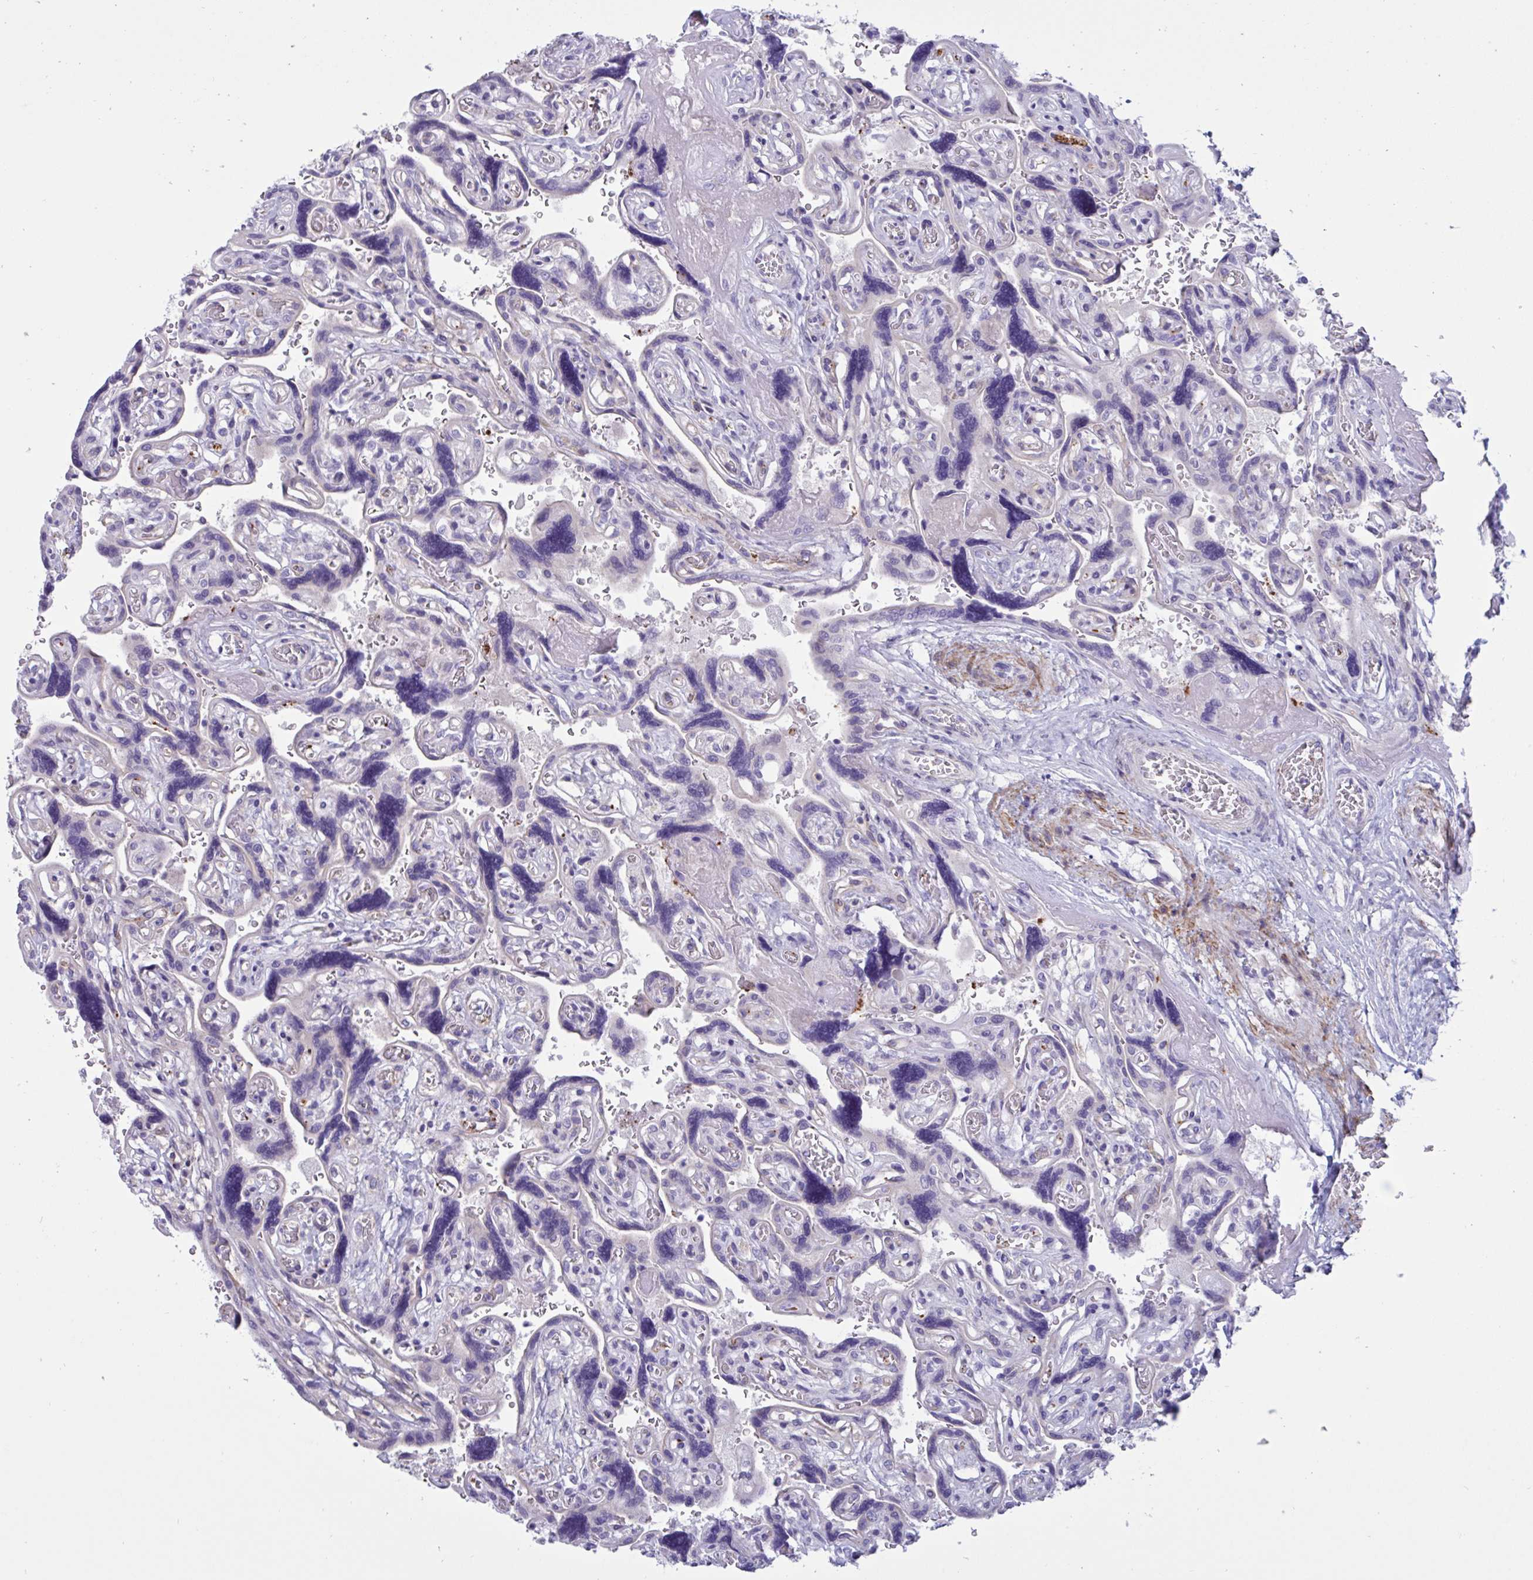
{"staining": {"intensity": "negative", "quantity": "none", "location": "none"}, "tissue": "placenta", "cell_type": "Decidual cells", "image_type": "normal", "snomed": [{"axis": "morphology", "description": "Normal tissue, NOS"}, {"axis": "topography", "description": "Placenta"}], "caption": "Decidual cells show no significant expression in unremarkable placenta. (DAB (3,3'-diaminobenzidine) immunohistochemistry with hematoxylin counter stain).", "gene": "RPL22L1", "patient": {"sex": "female", "age": 32}}